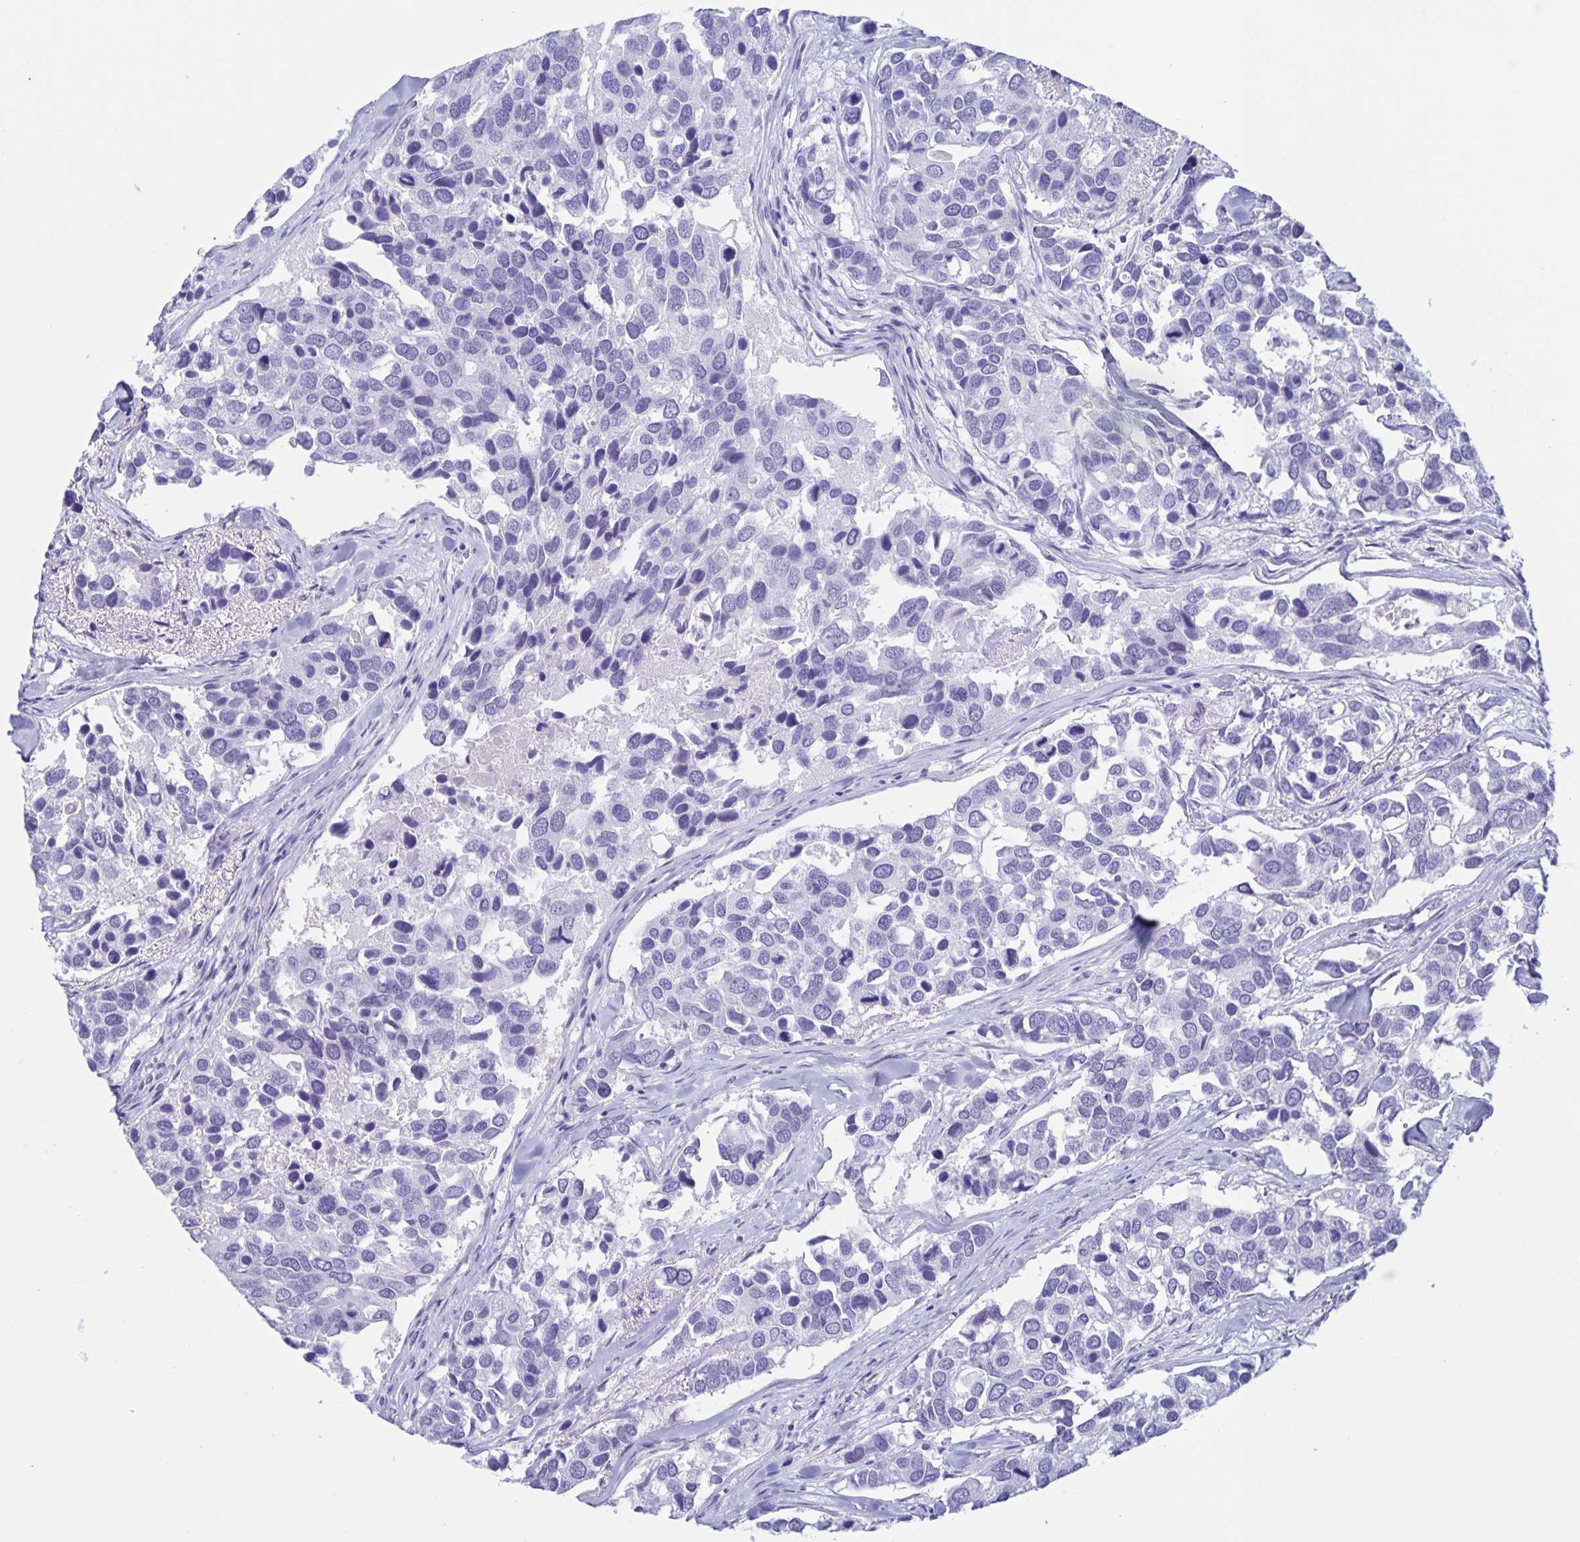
{"staining": {"intensity": "negative", "quantity": "none", "location": "none"}, "tissue": "breast cancer", "cell_type": "Tumor cells", "image_type": "cancer", "snomed": [{"axis": "morphology", "description": "Duct carcinoma"}, {"axis": "topography", "description": "Breast"}], "caption": "Breast cancer stained for a protein using immunohistochemistry (IHC) reveals no positivity tumor cells.", "gene": "DMBT1", "patient": {"sex": "female", "age": 83}}